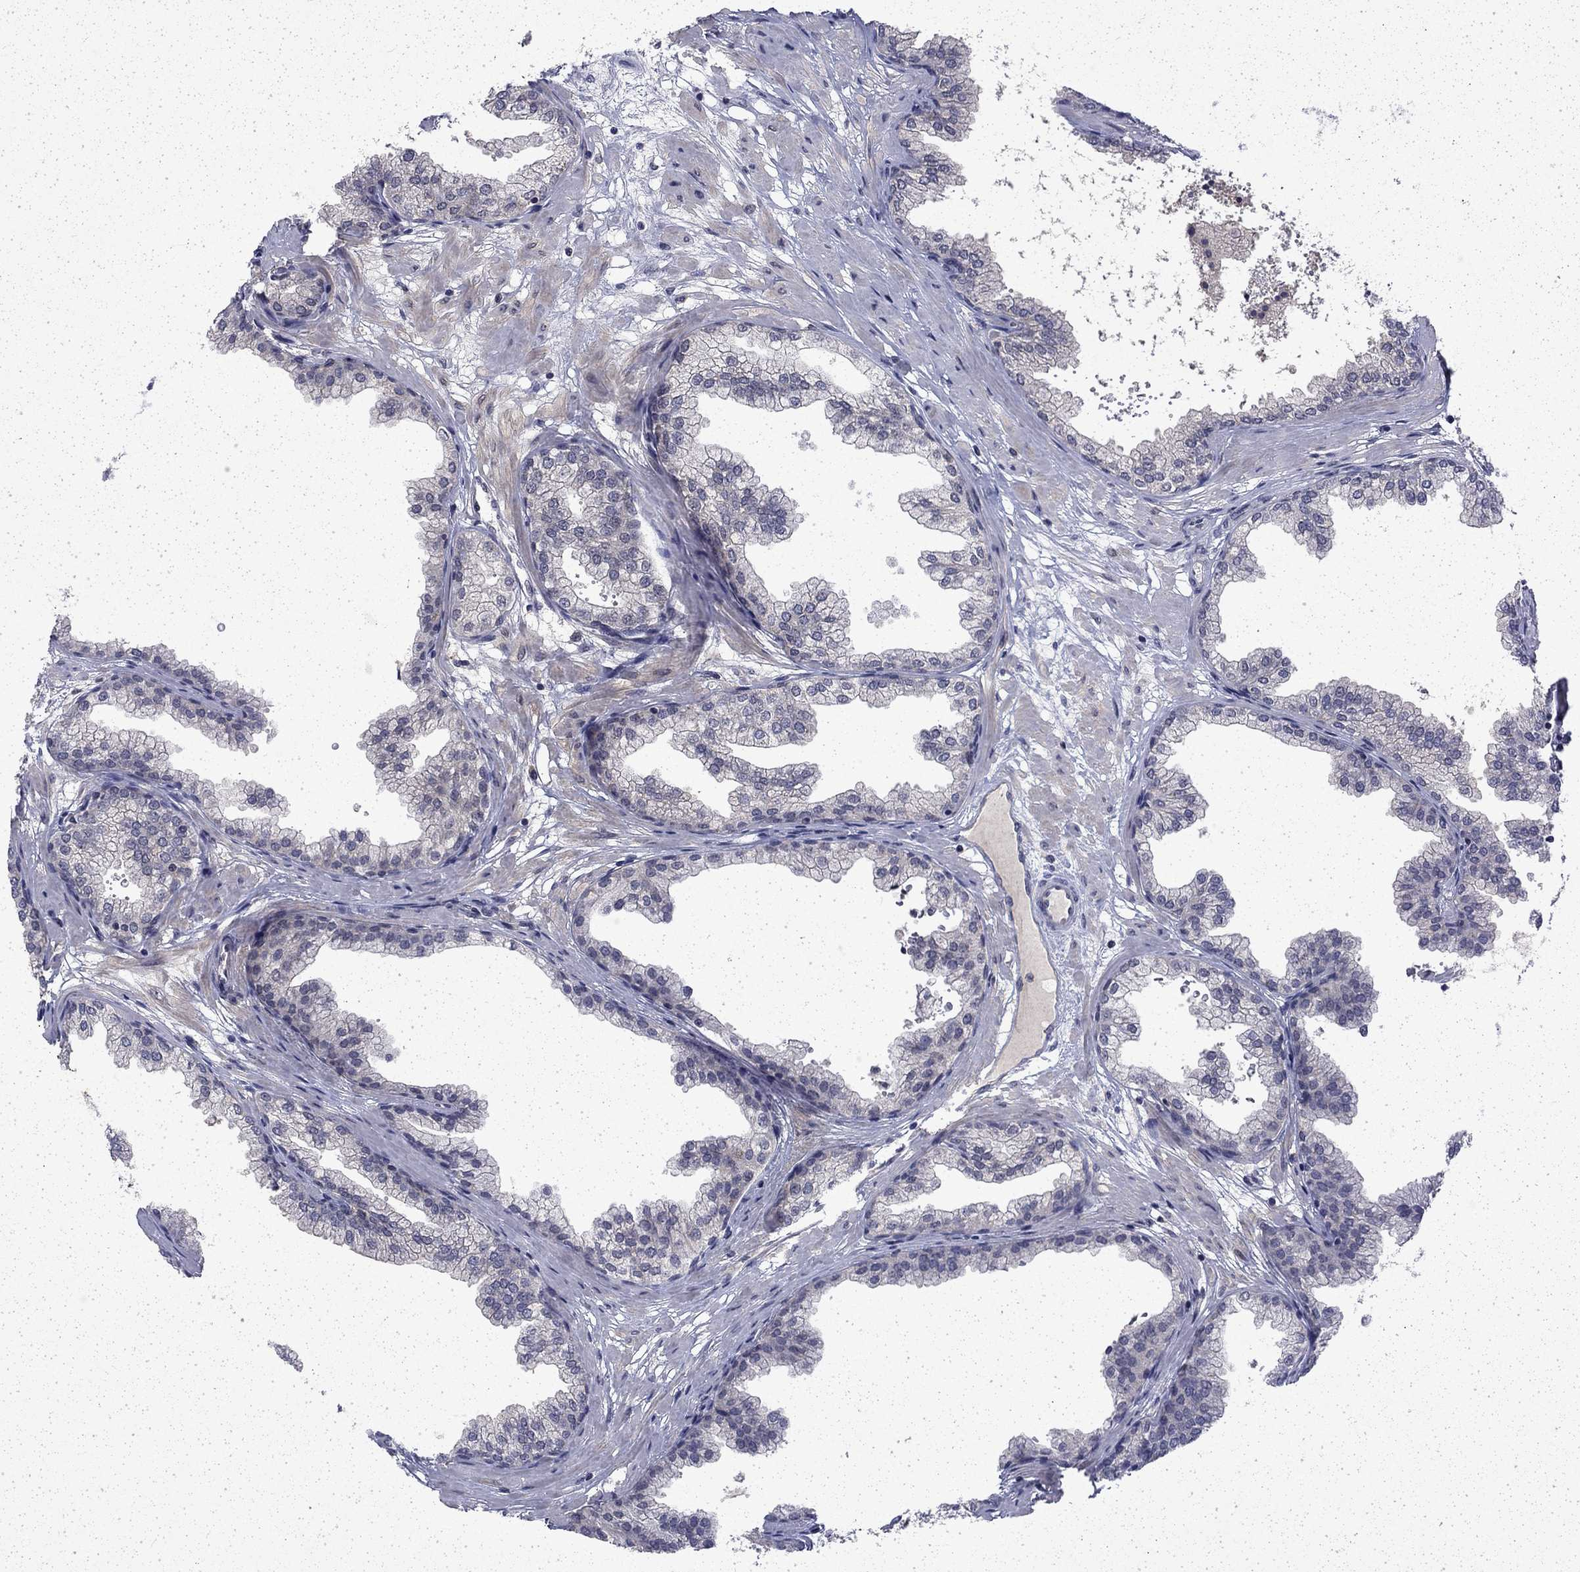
{"staining": {"intensity": "negative", "quantity": "none", "location": "none"}, "tissue": "prostate", "cell_type": "Glandular cells", "image_type": "normal", "snomed": [{"axis": "morphology", "description": "Normal tissue, NOS"}, {"axis": "topography", "description": "Prostate"}], "caption": "The immunohistochemistry (IHC) histopathology image has no significant staining in glandular cells of prostate.", "gene": "CHAT", "patient": {"sex": "male", "age": 37}}